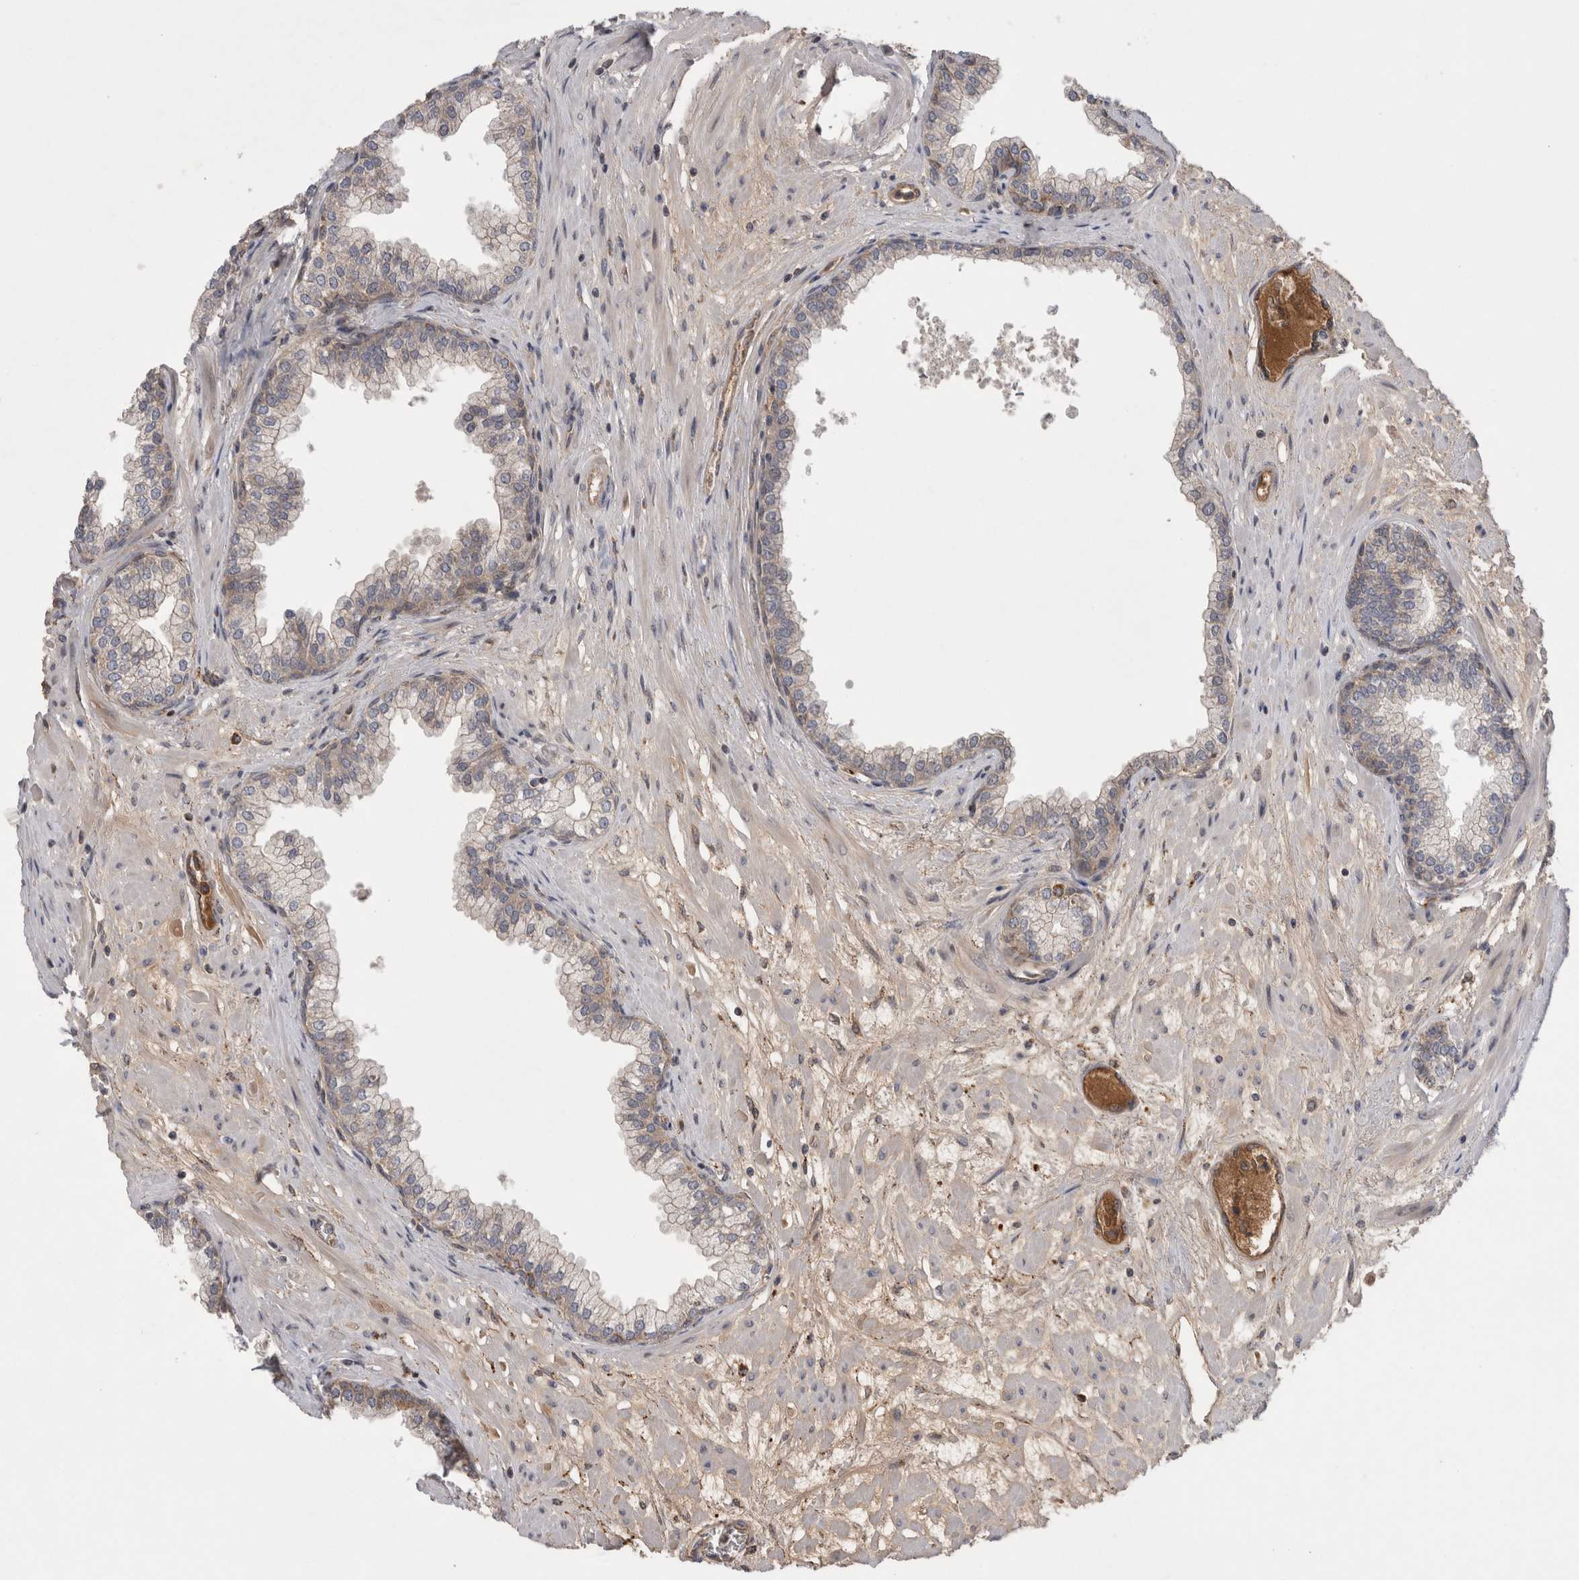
{"staining": {"intensity": "moderate", "quantity": "25%-75%", "location": "cytoplasmic/membranous"}, "tissue": "prostate", "cell_type": "Glandular cells", "image_type": "normal", "snomed": [{"axis": "morphology", "description": "Normal tissue, NOS"}, {"axis": "morphology", "description": "Urothelial carcinoma, Low grade"}, {"axis": "topography", "description": "Urinary bladder"}, {"axis": "topography", "description": "Prostate"}], "caption": "This micrograph displays normal prostate stained with IHC to label a protein in brown. The cytoplasmic/membranous of glandular cells show moderate positivity for the protein. Nuclei are counter-stained blue.", "gene": "DARS2", "patient": {"sex": "male", "age": 60}}